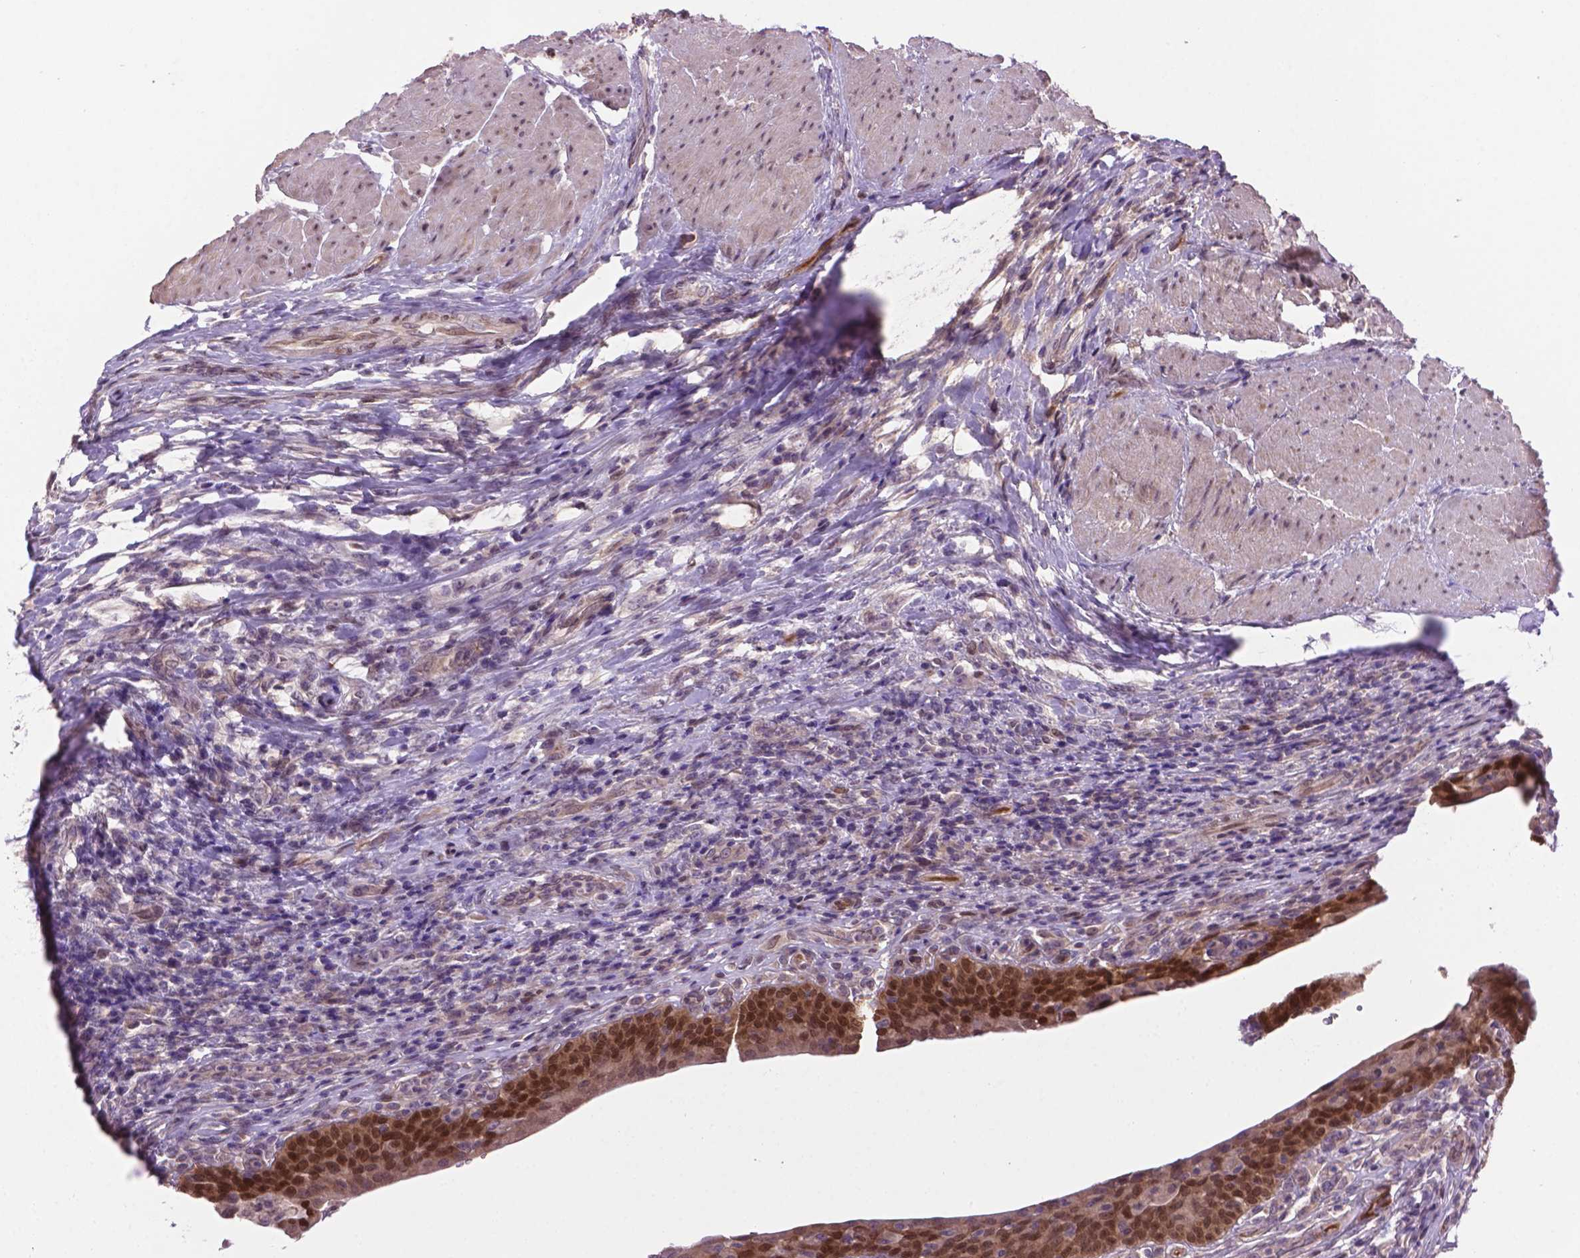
{"staining": {"intensity": "moderate", "quantity": ">75%", "location": "cytoplasmic/membranous,nuclear"}, "tissue": "urinary bladder", "cell_type": "Urothelial cells", "image_type": "normal", "snomed": [{"axis": "morphology", "description": "Normal tissue, NOS"}, {"axis": "topography", "description": "Urinary bladder"}, {"axis": "topography", "description": "Peripheral nerve tissue"}], "caption": "Moderate cytoplasmic/membranous,nuclear staining is identified in approximately >75% of urothelial cells in benign urinary bladder.", "gene": "ENSG00000289700", "patient": {"sex": "male", "age": 66}}